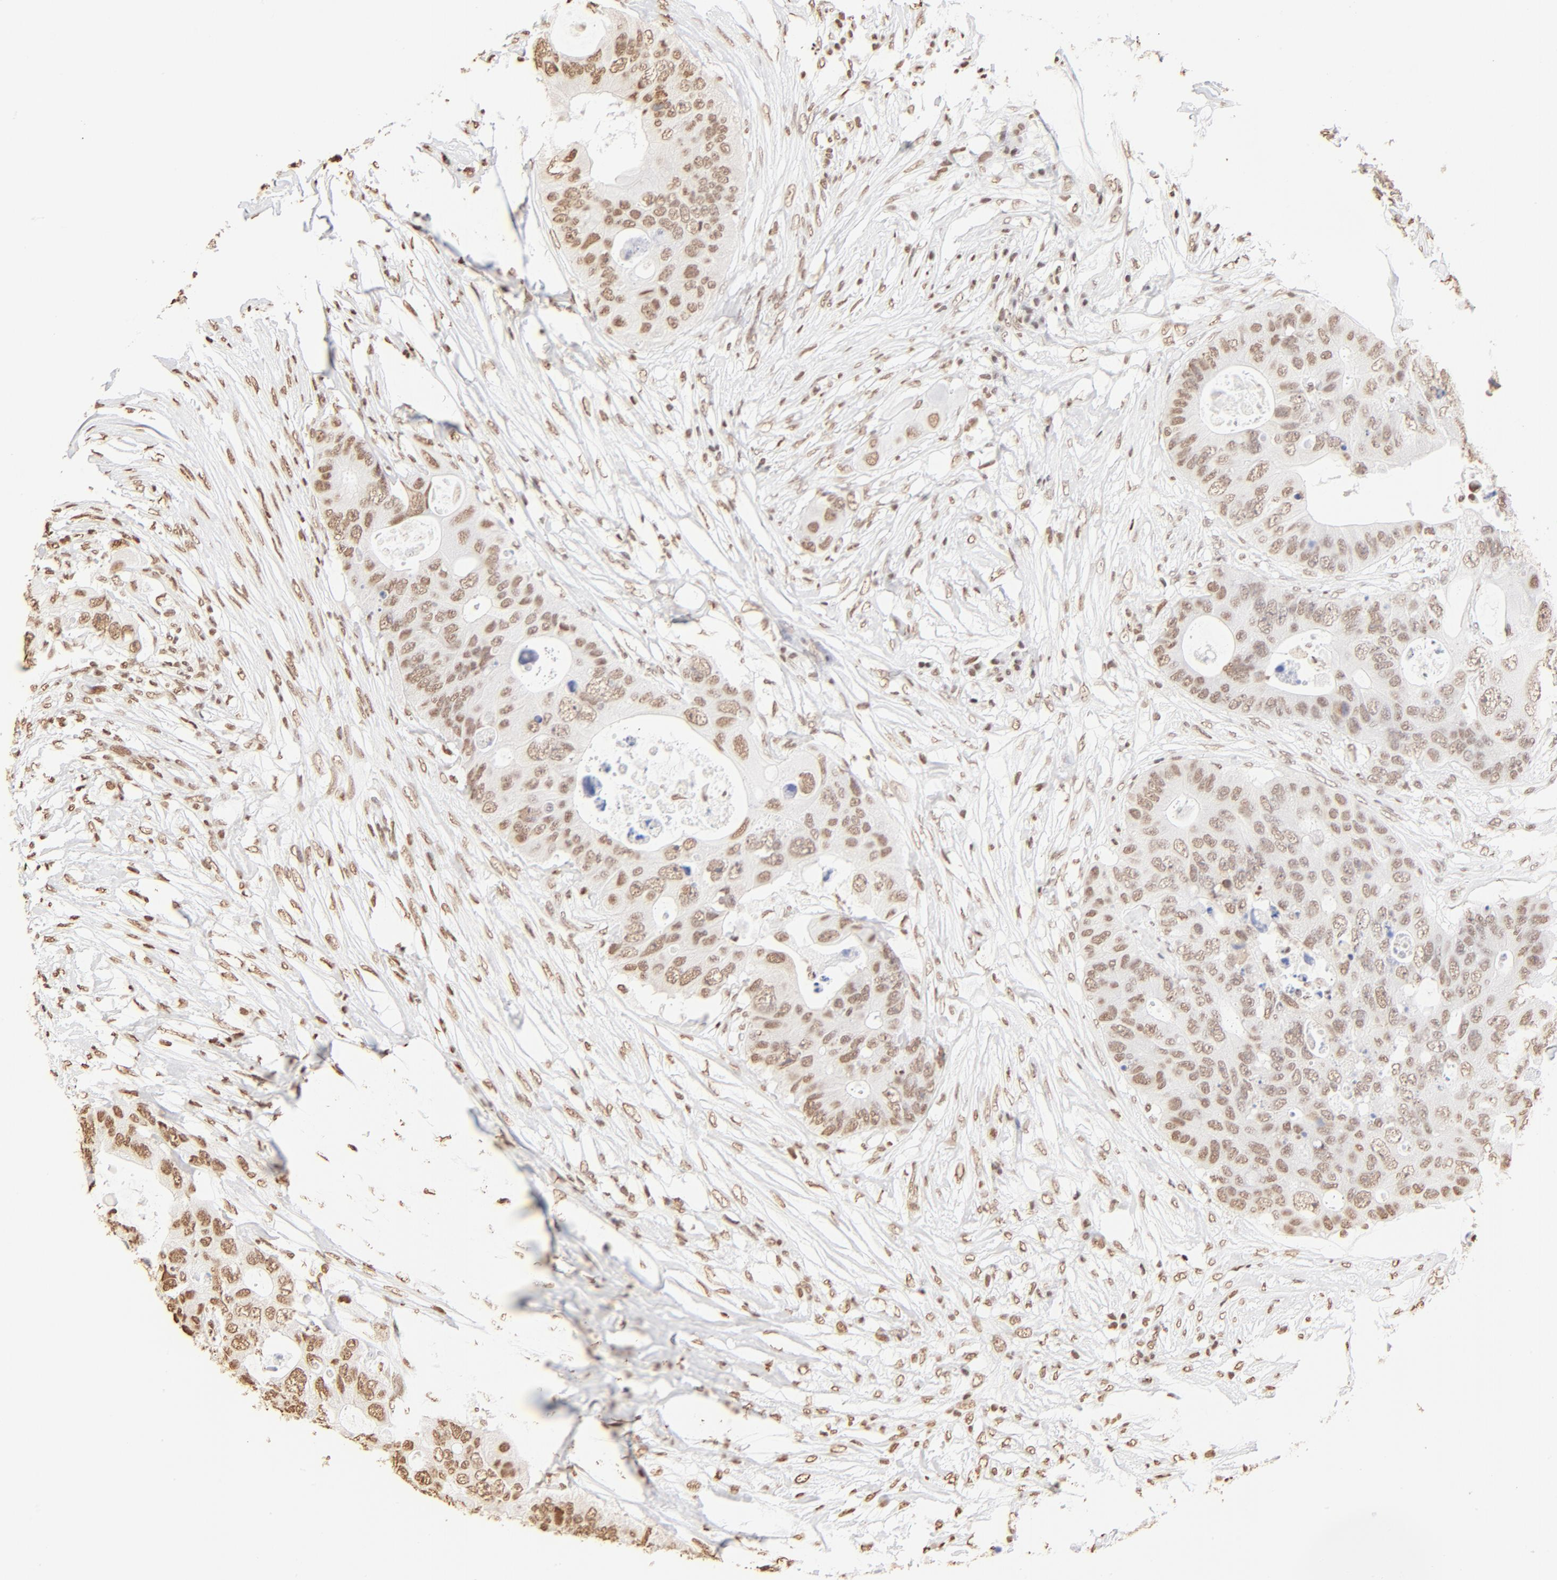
{"staining": {"intensity": "moderate", "quantity": "25%-75%", "location": "cytoplasmic/membranous,nuclear"}, "tissue": "colorectal cancer", "cell_type": "Tumor cells", "image_type": "cancer", "snomed": [{"axis": "morphology", "description": "Adenocarcinoma, NOS"}, {"axis": "topography", "description": "Colon"}], "caption": "A brown stain labels moderate cytoplasmic/membranous and nuclear staining of a protein in colorectal cancer tumor cells.", "gene": "ZNF540", "patient": {"sex": "male", "age": 71}}